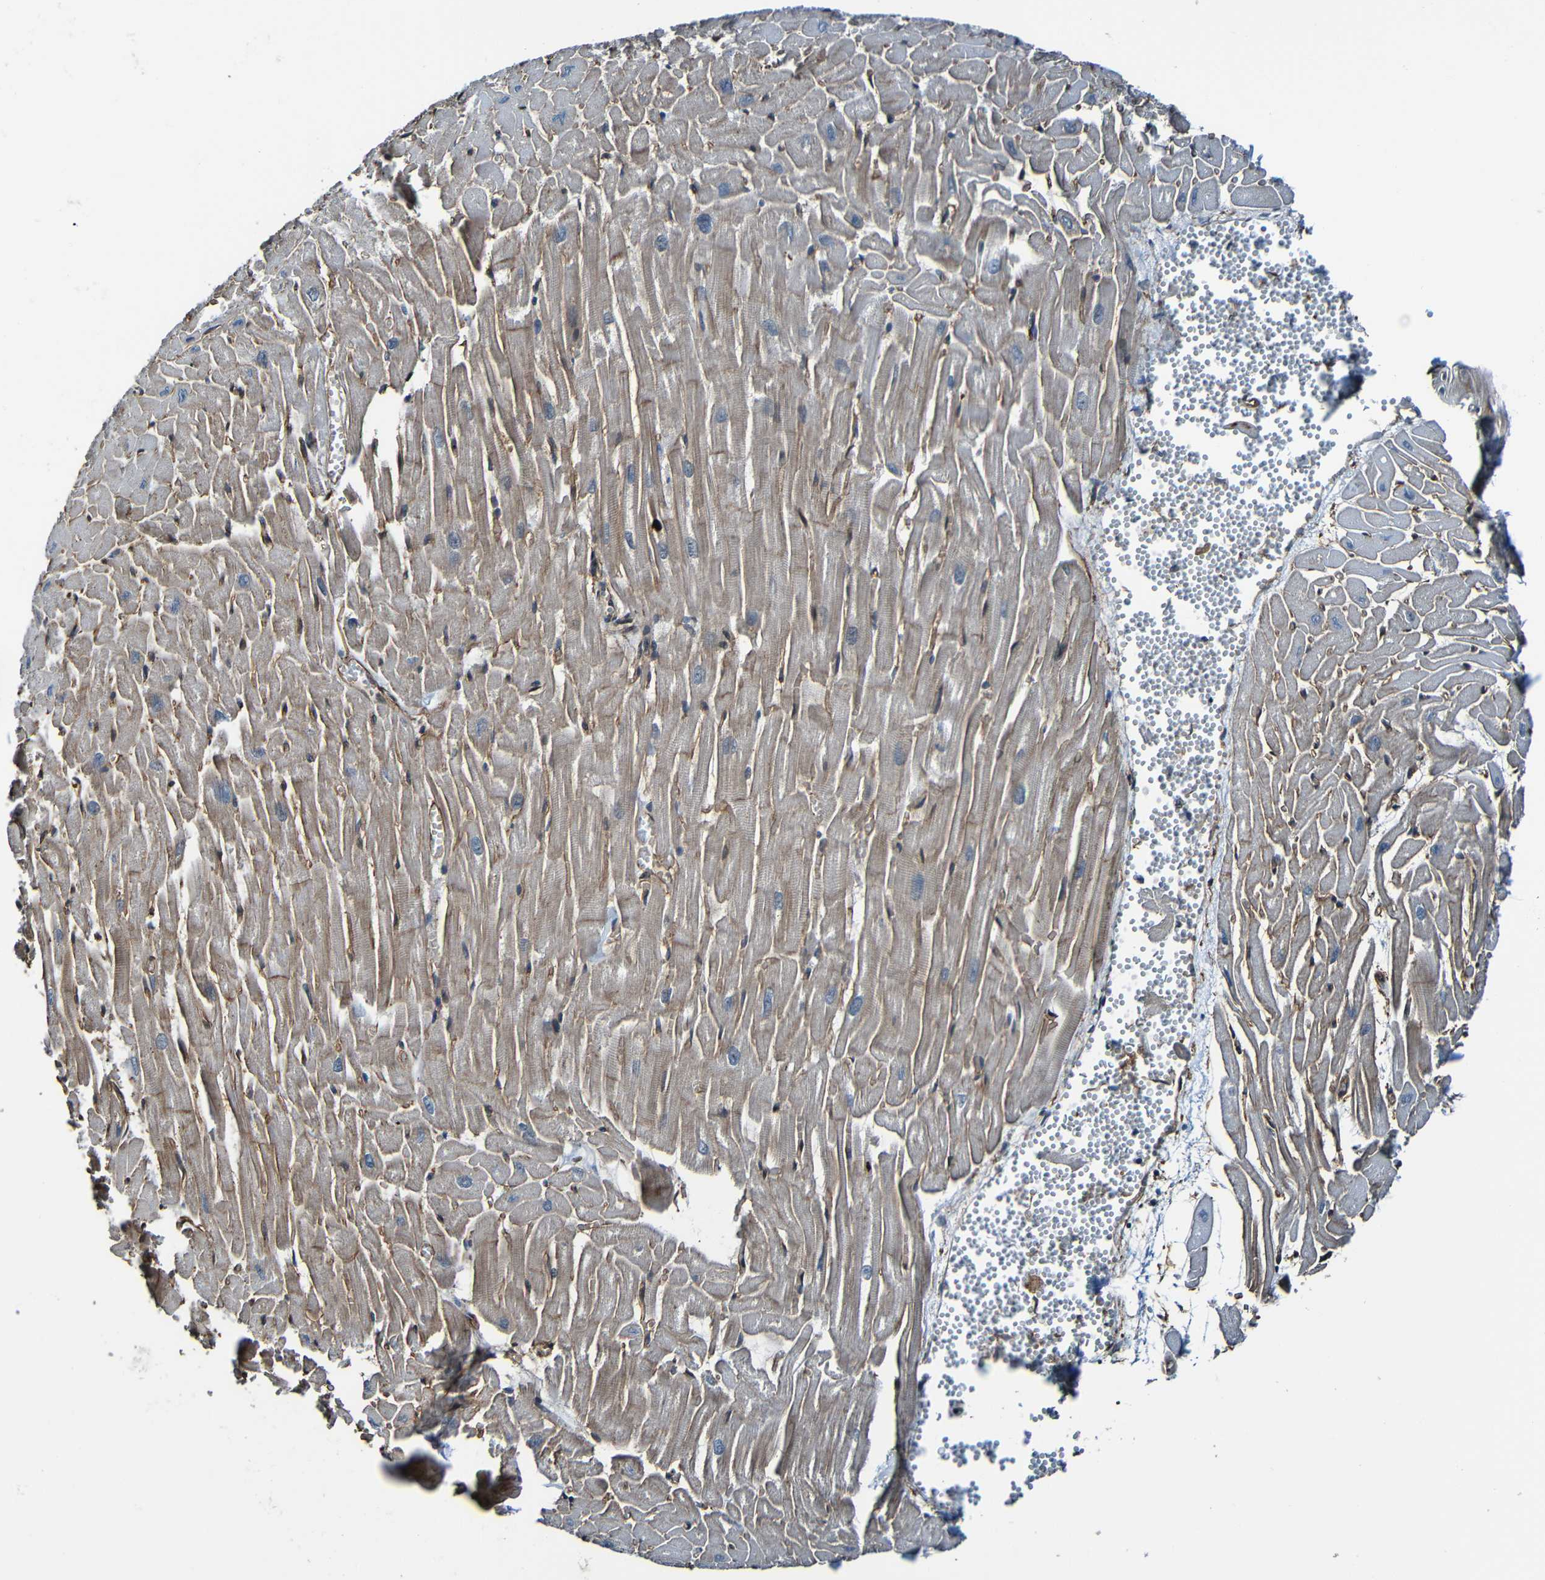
{"staining": {"intensity": "weak", "quantity": "<25%", "location": "cytoplasmic/membranous"}, "tissue": "heart muscle", "cell_type": "Cardiomyocytes", "image_type": "normal", "snomed": [{"axis": "morphology", "description": "Normal tissue, NOS"}, {"axis": "topography", "description": "Heart"}], "caption": "This histopathology image is of benign heart muscle stained with IHC to label a protein in brown with the nuclei are counter-stained blue. There is no staining in cardiomyocytes. (Immunohistochemistry (ihc), brightfield microscopy, high magnification).", "gene": "LGR5", "patient": {"sex": "female", "age": 19}}